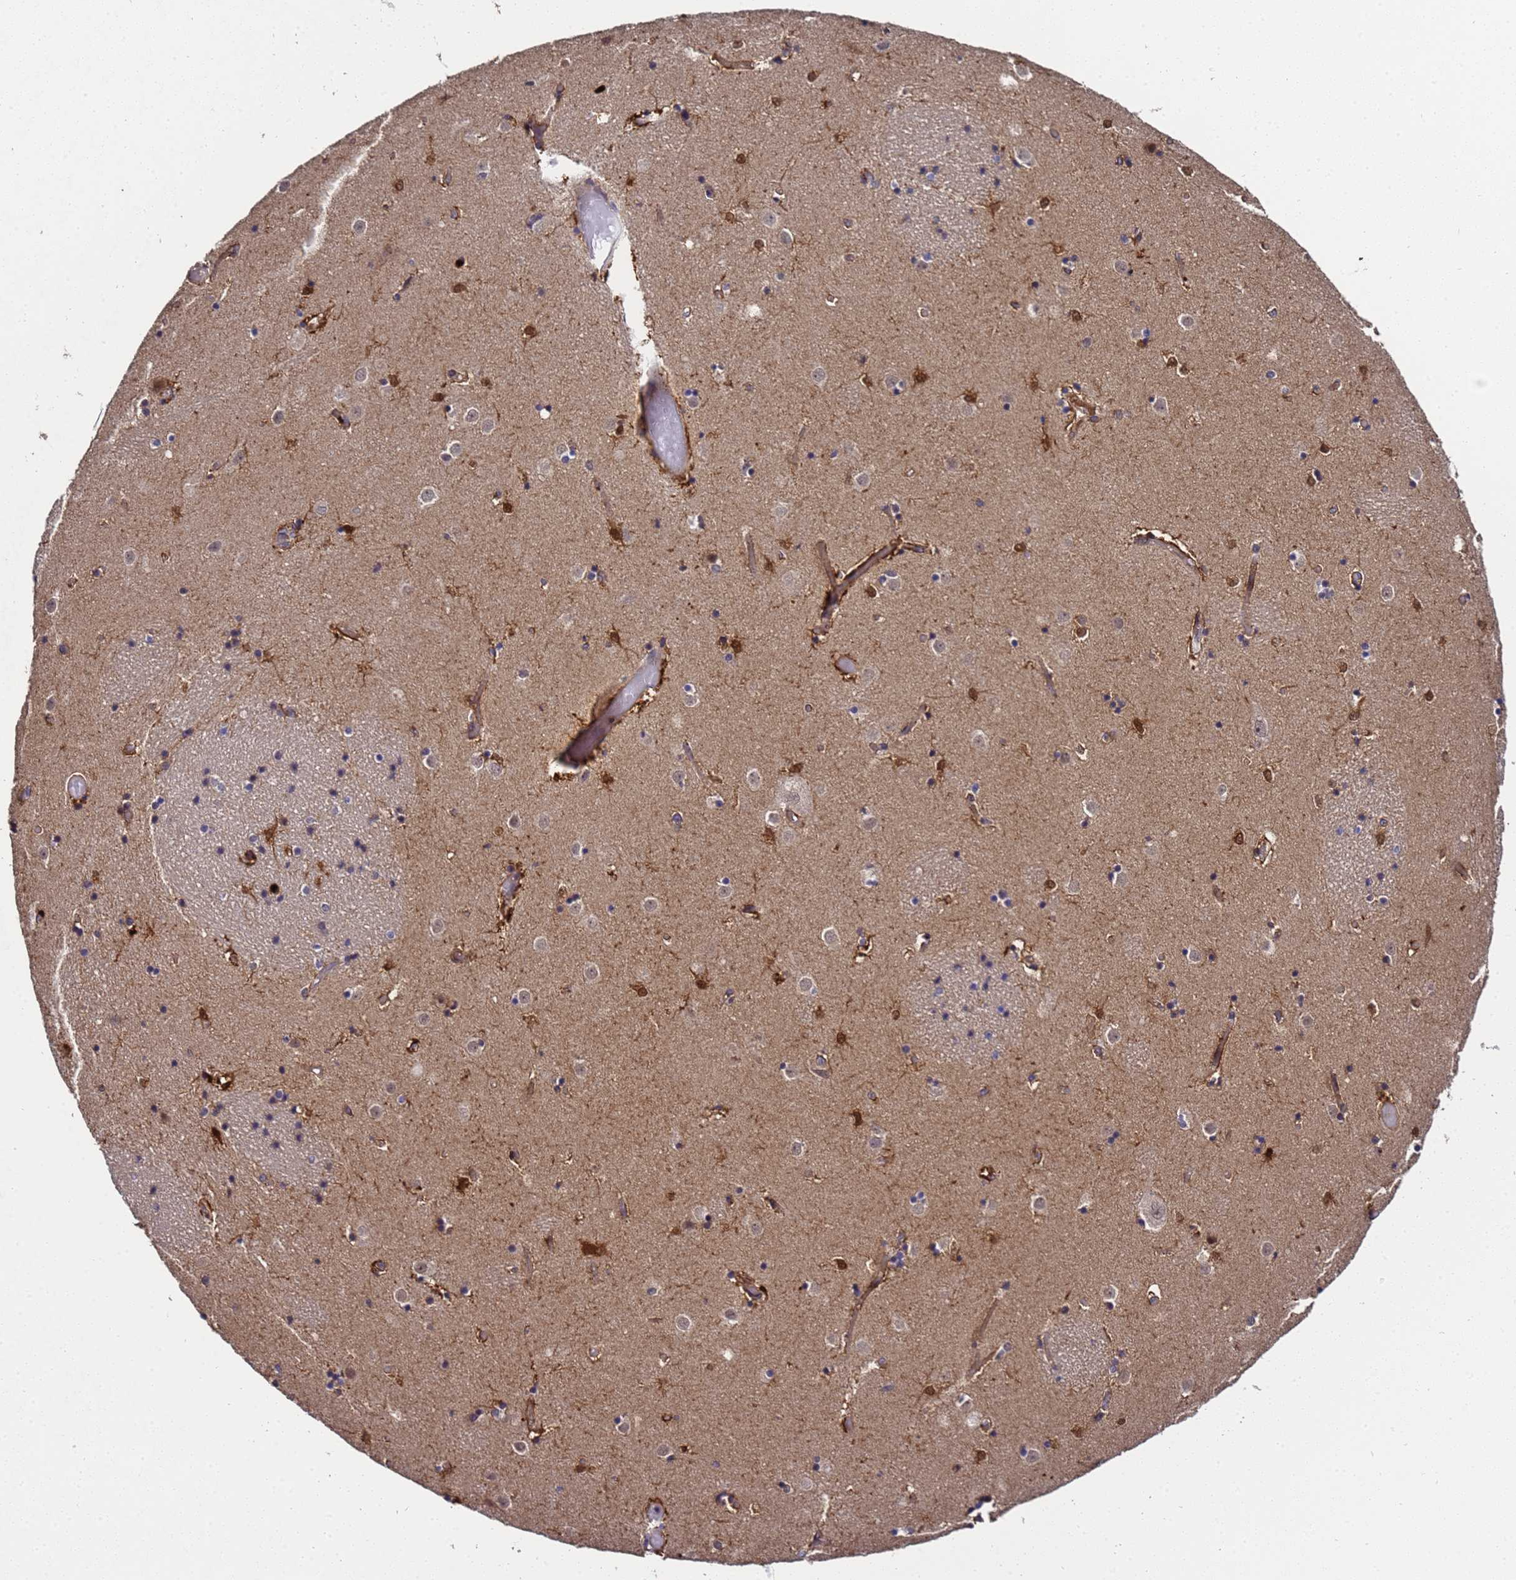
{"staining": {"intensity": "moderate", "quantity": "25%-75%", "location": "cytoplasmic/membranous,nuclear"}, "tissue": "caudate", "cell_type": "Glial cells", "image_type": "normal", "snomed": [{"axis": "morphology", "description": "Normal tissue, NOS"}, {"axis": "topography", "description": "Lateral ventricle wall"}], "caption": "Caudate stained with immunohistochemistry (IHC) shows moderate cytoplasmic/membranous,nuclear expression in about 25%-75% of glial cells.", "gene": "GSTCD", "patient": {"sex": "female", "age": 52}}